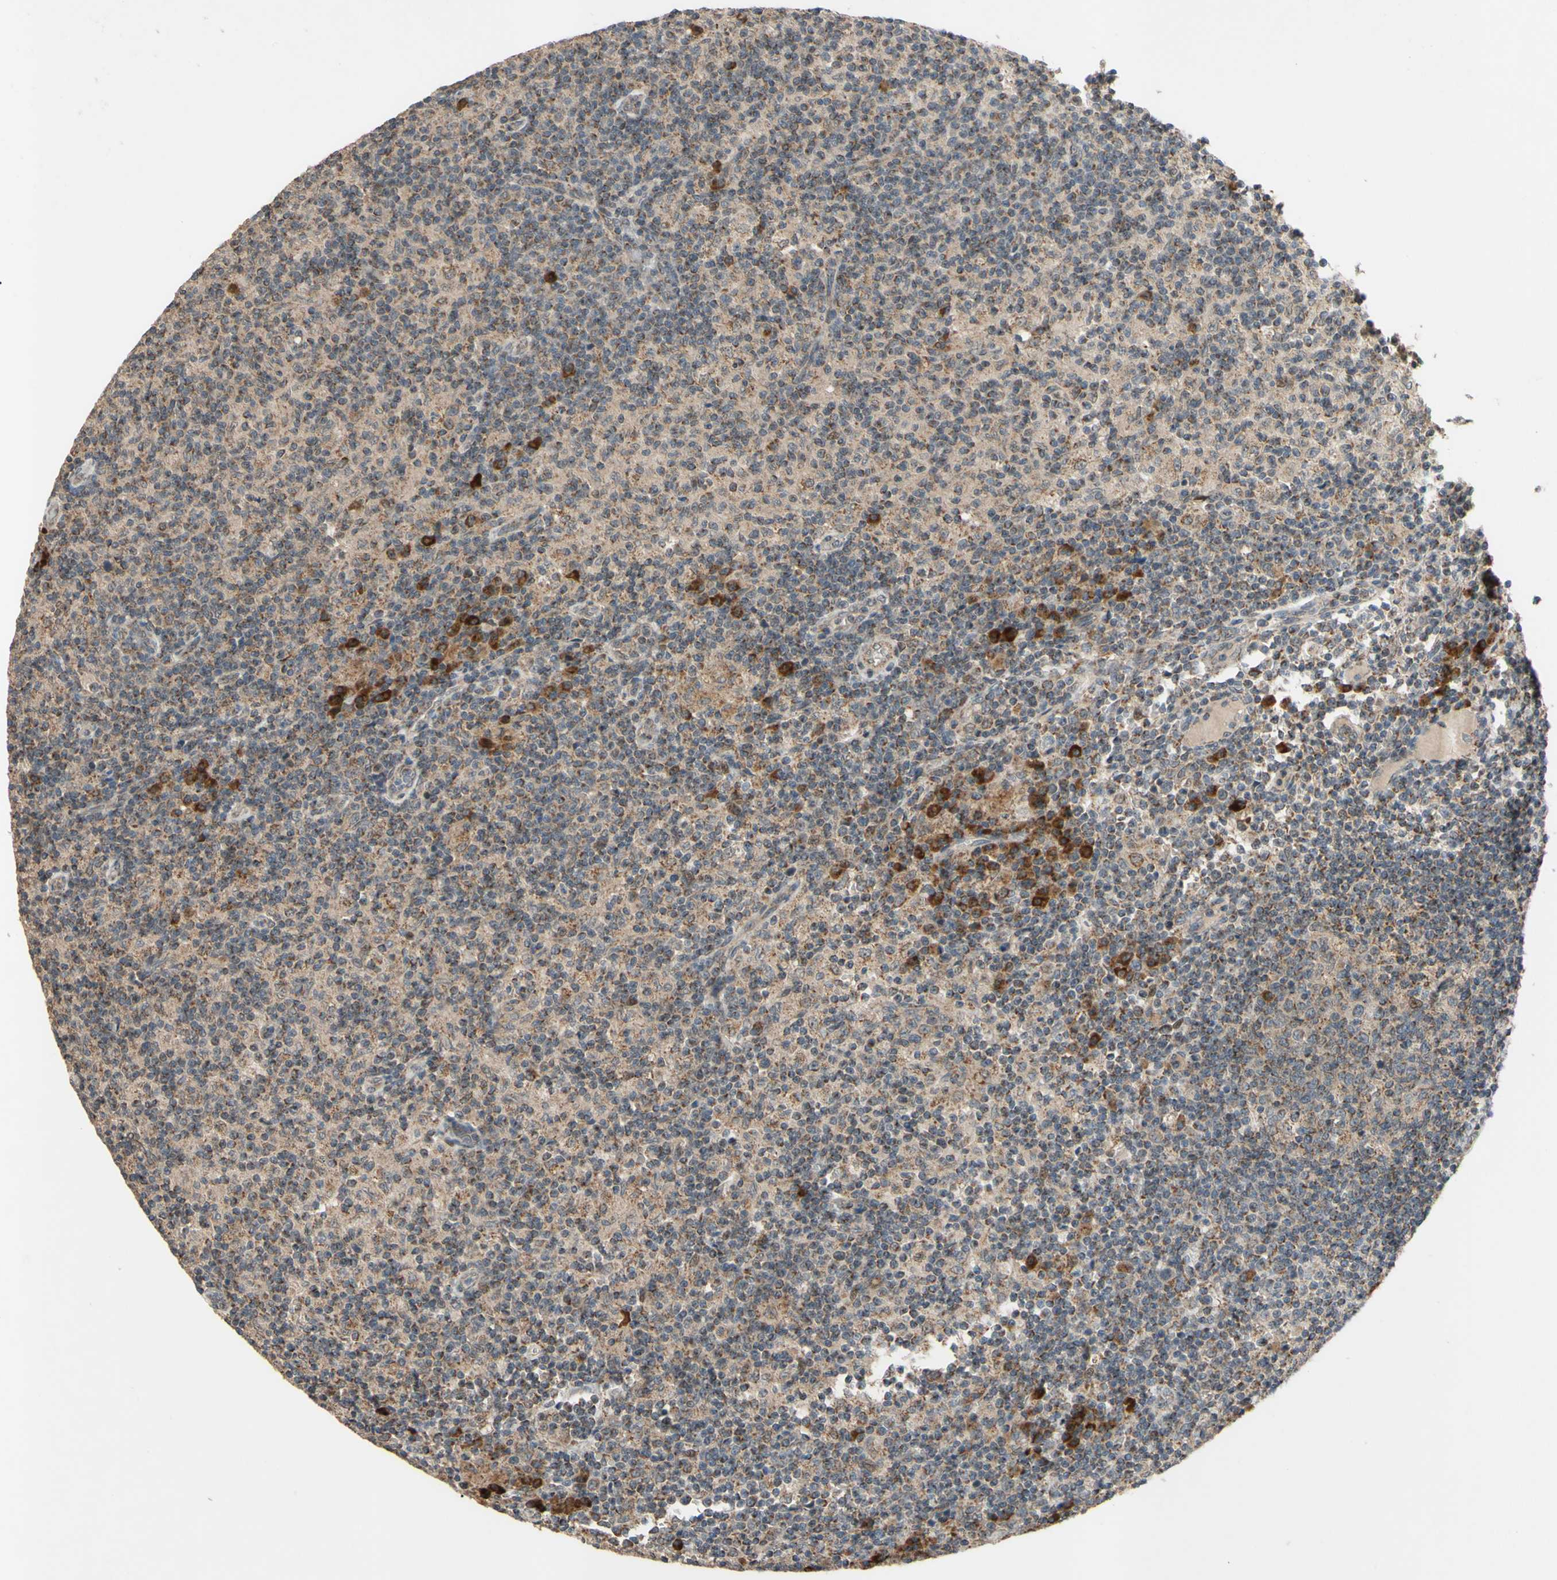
{"staining": {"intensity": "moderate", "quantity": ">75%", "location": "cytoplasmic/membranous"}, "tissue": "lymph node", "cell_type": "Germinal center cells", "image_type": "normal", "snomed": [{"axis": "morphology", "description": "Normal tissue, NOS"}, {"axis": "morphology", "description": "Inflammation, NOS"}, {"axis": "topography", "description": "Lymph node"}], "caption": "A brown stain shows moderate cytoplasmic/membranous expression of a protein in germinal center cells of normal lymph node. The staining was performed using DAB to visualize the protein expression in brown, while the nuclei were stained in blue with hematoxylin (Magnification: 20x).", "gene": "CD164", "patient": {"sex": "male", "age": 55}}